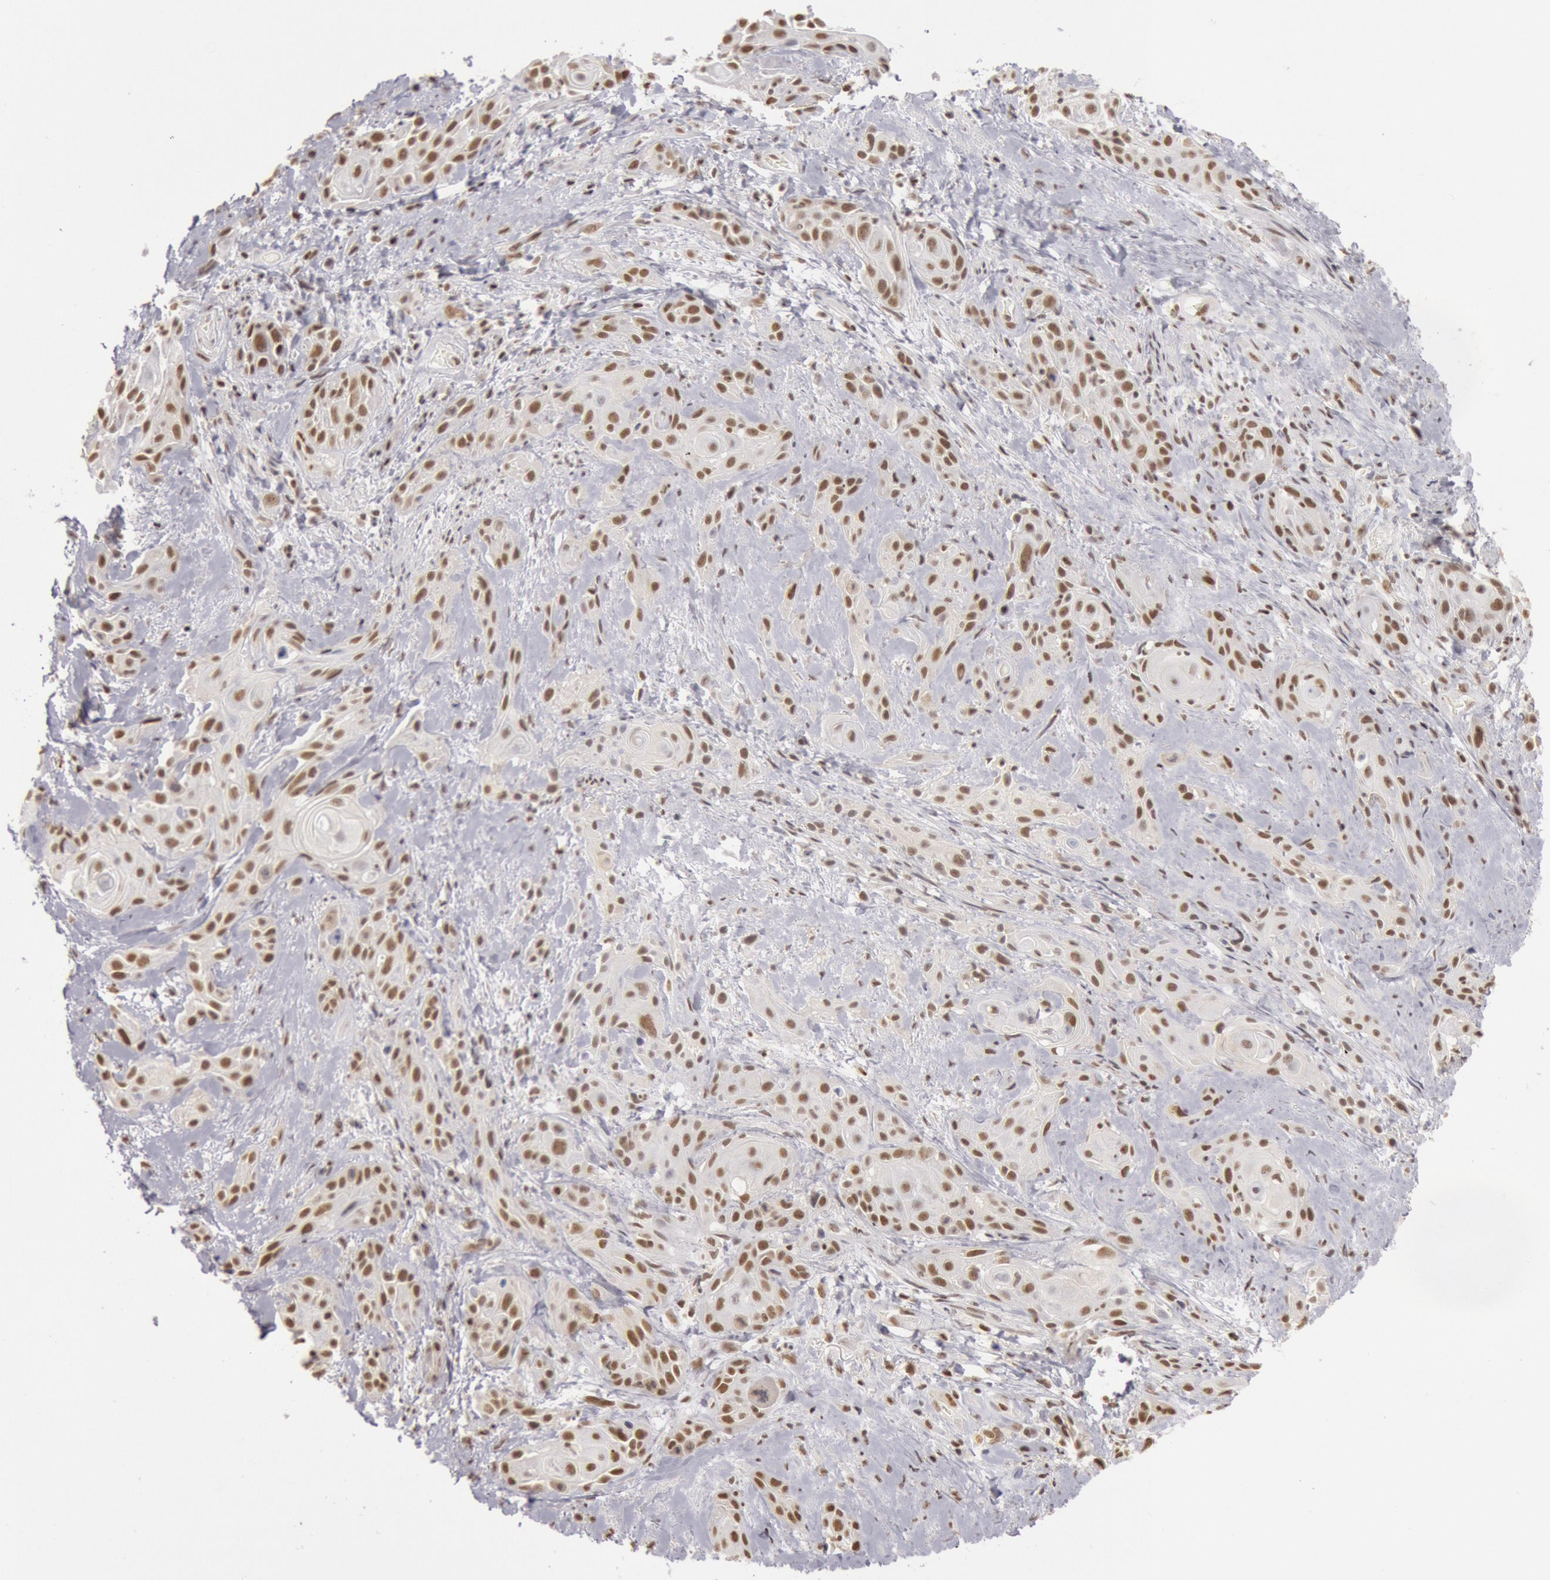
{"staining": {"intensity": "moderate", "quantity": ">75%", "location": "nuclear"}, "tissue": "skin cancer", "cell_type": "Tumor cells", "image_type": "cancer", "snomed": [{"axis": "morphology", "description": "Squamous cell carcinoma, NOS"}, {"axis": "topography", "description": "Skin"}, {"axis": "topography", "description": "Anal"}], "caption": "Skin cancer (squamous cell carcinoma) tissue displays moderate nuclear expression in about >75% of tumor cells, visualized by immunohistochemistry.", "gene": "ESS2", "patient": {"sex": "male", "age": 64}}